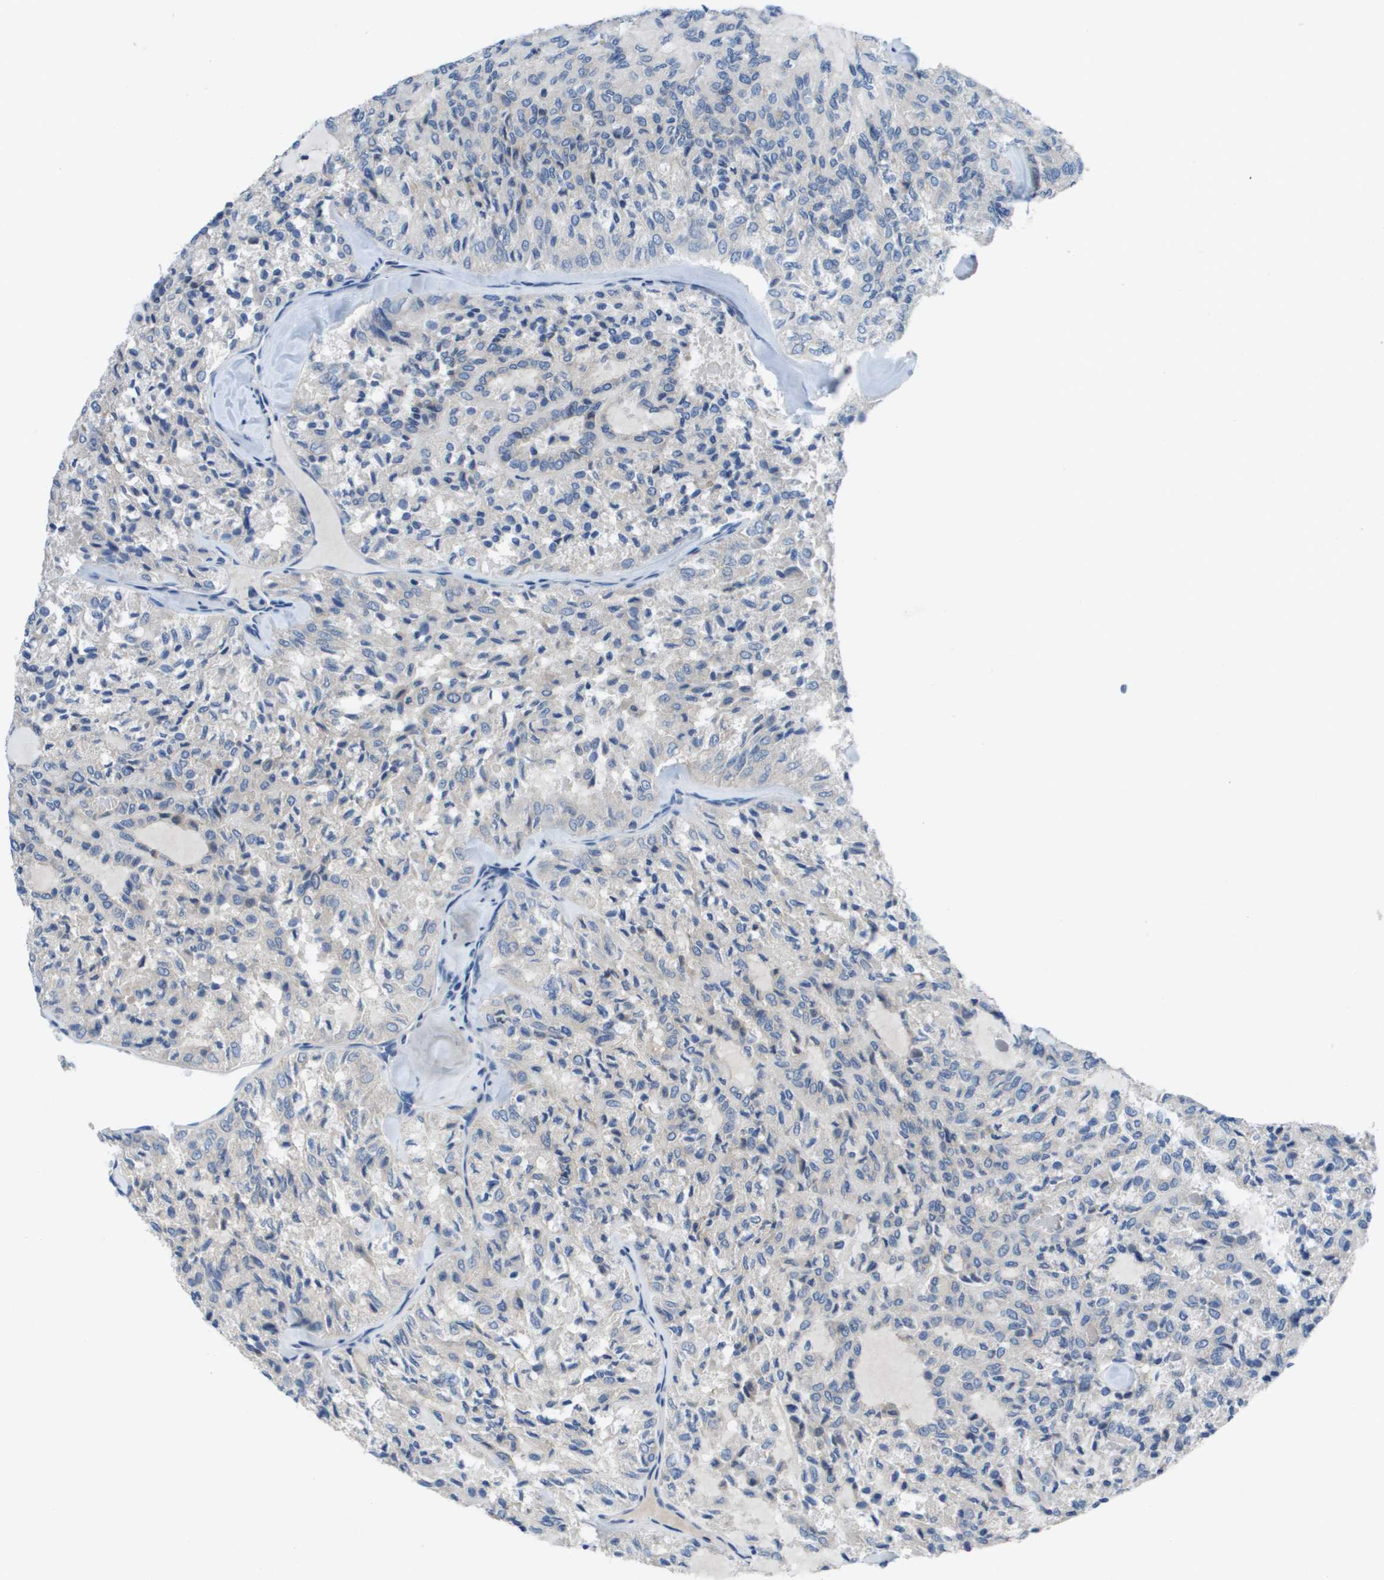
{"staining": {"intensity": "negative", "quantity": "none", "location": "none"}, "tissue": "thyroid cancer", "cell_type": "Tumor cells", "image_type": "cancer", "snomed": [{"axis": "morphology", "description": "Follicular adenoma carcinoma, NOS"}, {"axis": "topography", "description": "Thyroid gland"}], "caption": "This histopathology image is of thyroid follicular adenoma carcinoma stained with immunohistochemistry (IHC) to label a protein in brown with the nuclei are counter-stained blue. There is no expression in tumor cells.", "gene": "NCS1", "patient": {"sex": "male", "age": 75}}